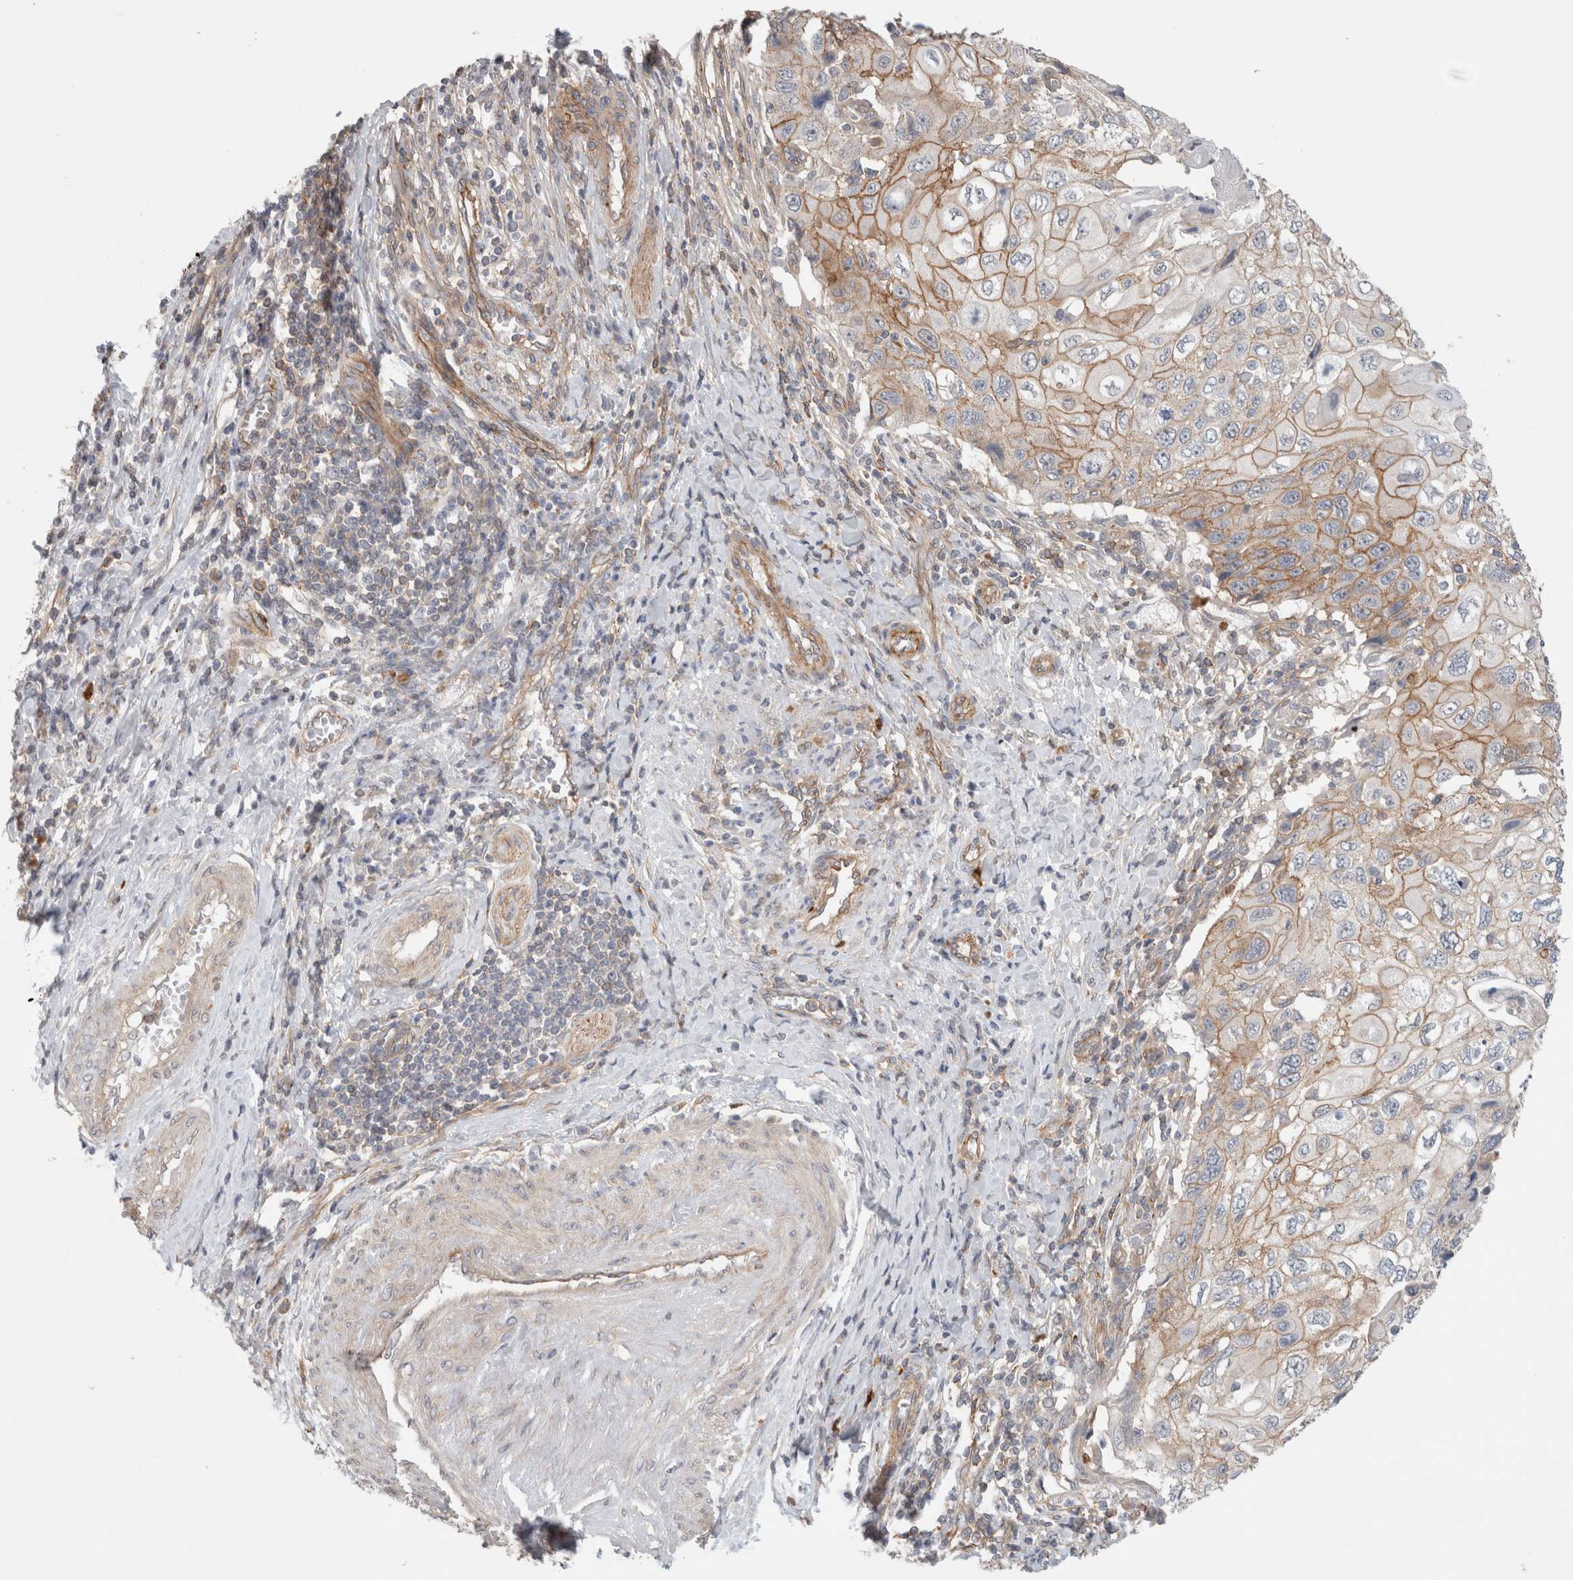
{"staining": {"intensity": "moderate", "quantity": "25%-75%", "location": "cytoplasmic/membranous"}, "tissue": "cervical cancer", "cell_type": "Tumor cells", "image_type": "cancer", "snomed": [{"axis": "morphology", "description": "Squamous cell carcinoma, NOS"}, {"axis": "topography", "description": "Cervix"}], "caption": "A micrograph showing moderate cytoplasmic/membranous positivity in approximately 25%-75% of tumor cells in cervical cancer (squamous cell carcinoma), as visualized by brown immunohistochemical staining.", "gene": "RASAL2", "patient": {"sex": "female", "age": 70}}